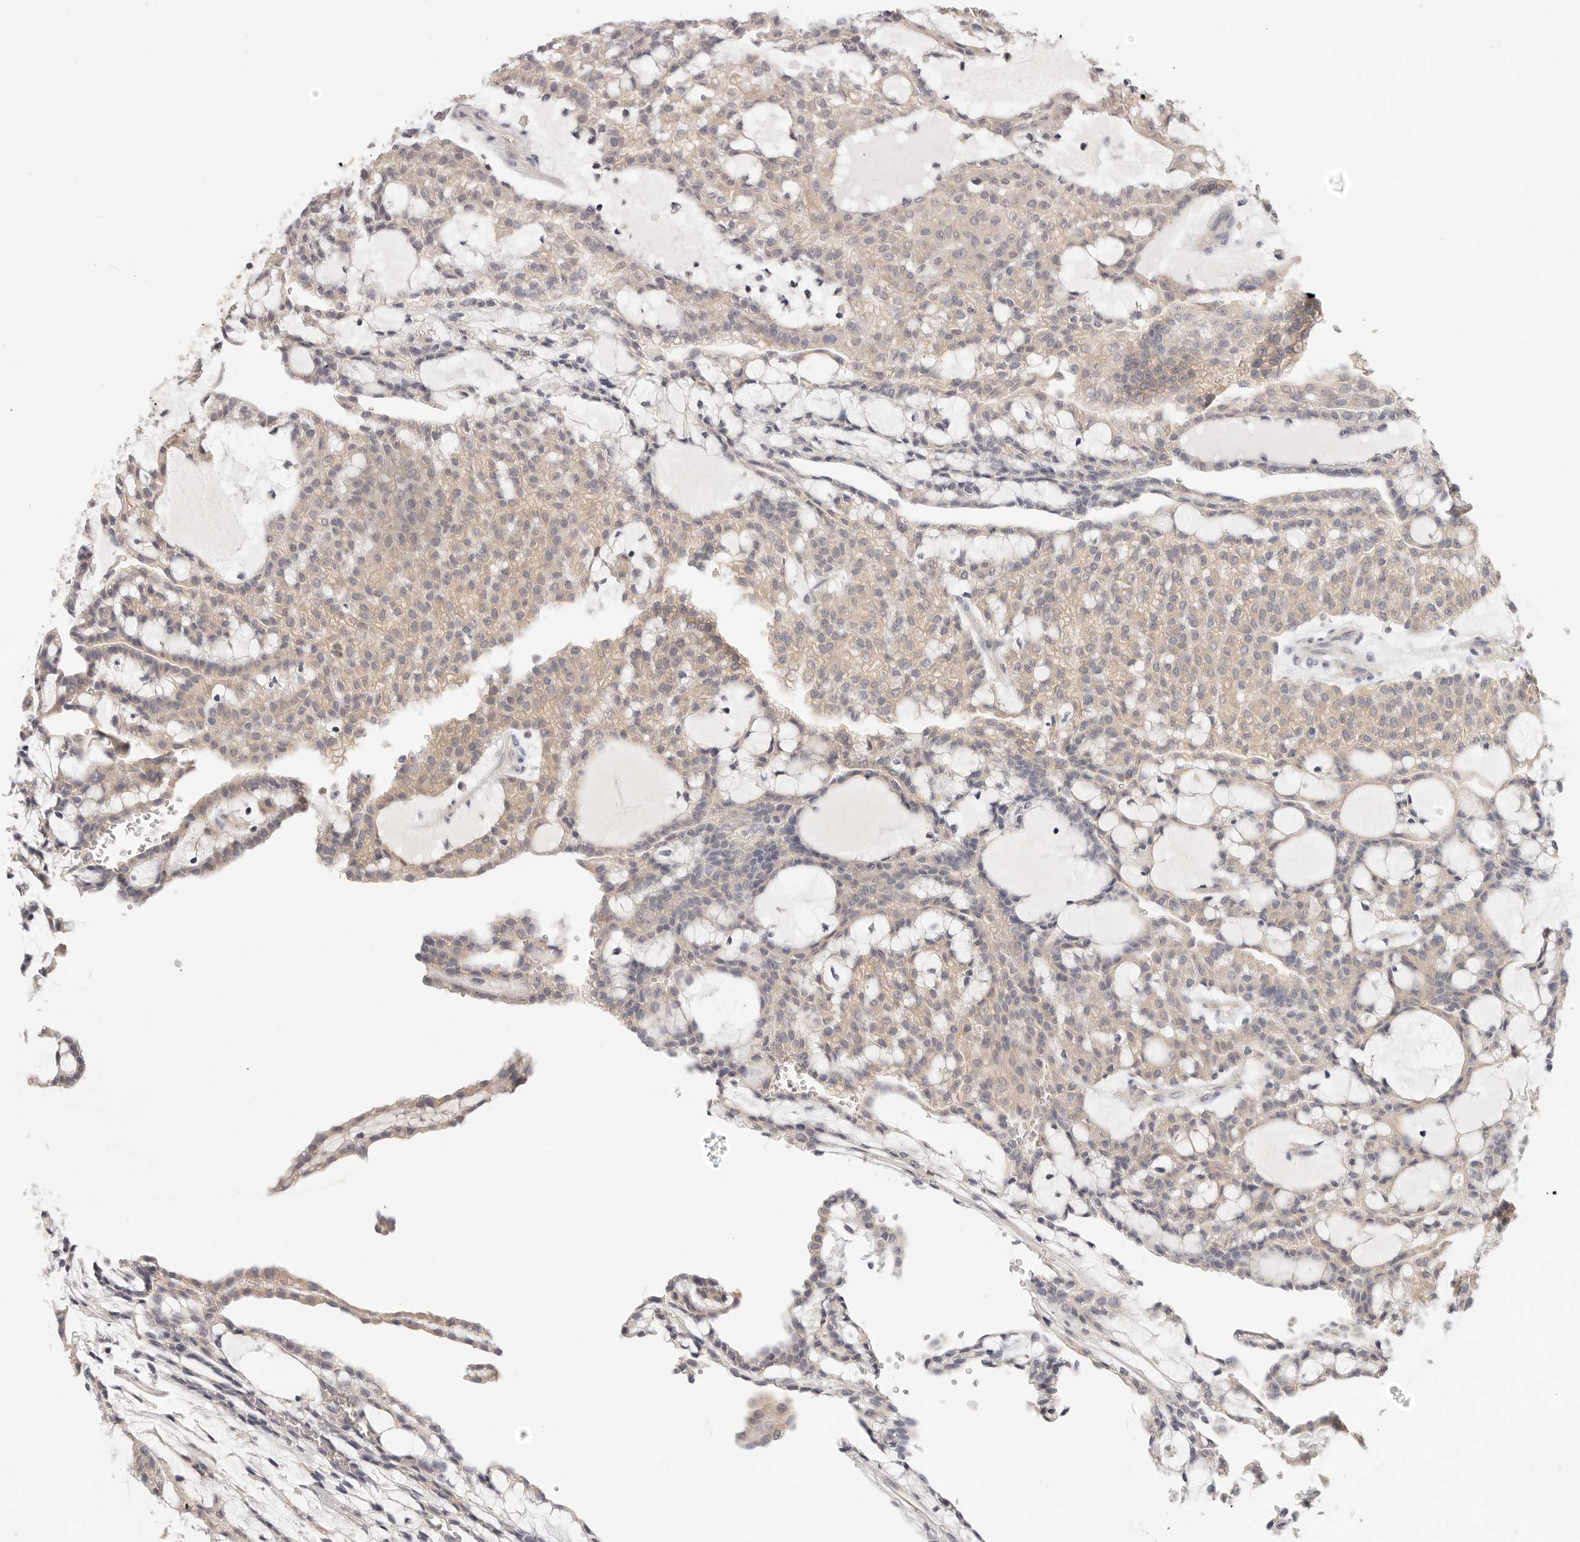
{"staining": {"intensity": "weak", "quantity": "25%-75%", "location": "cytoplasmic/membranous"}, "tissue": "renal cancer", "cell_type": "Tumor cells", "image_type": "cancer", "snomed": [{"axis": "morphology", "description": "Adenocarcinoma, NOS"}, {"axis": "topography", "description": "Kidney"}], "caption": "Brown immunohistochemical staining in renal adenocarcinoma reveals weak cytoplasmic/membranous staining in about 25%-75% of tumor cells. (DAB IHC, brown staining for protein, blue staining for nuclei).", "gene": "GGPS1", "patient": {"sex": "male", "age": 63}}